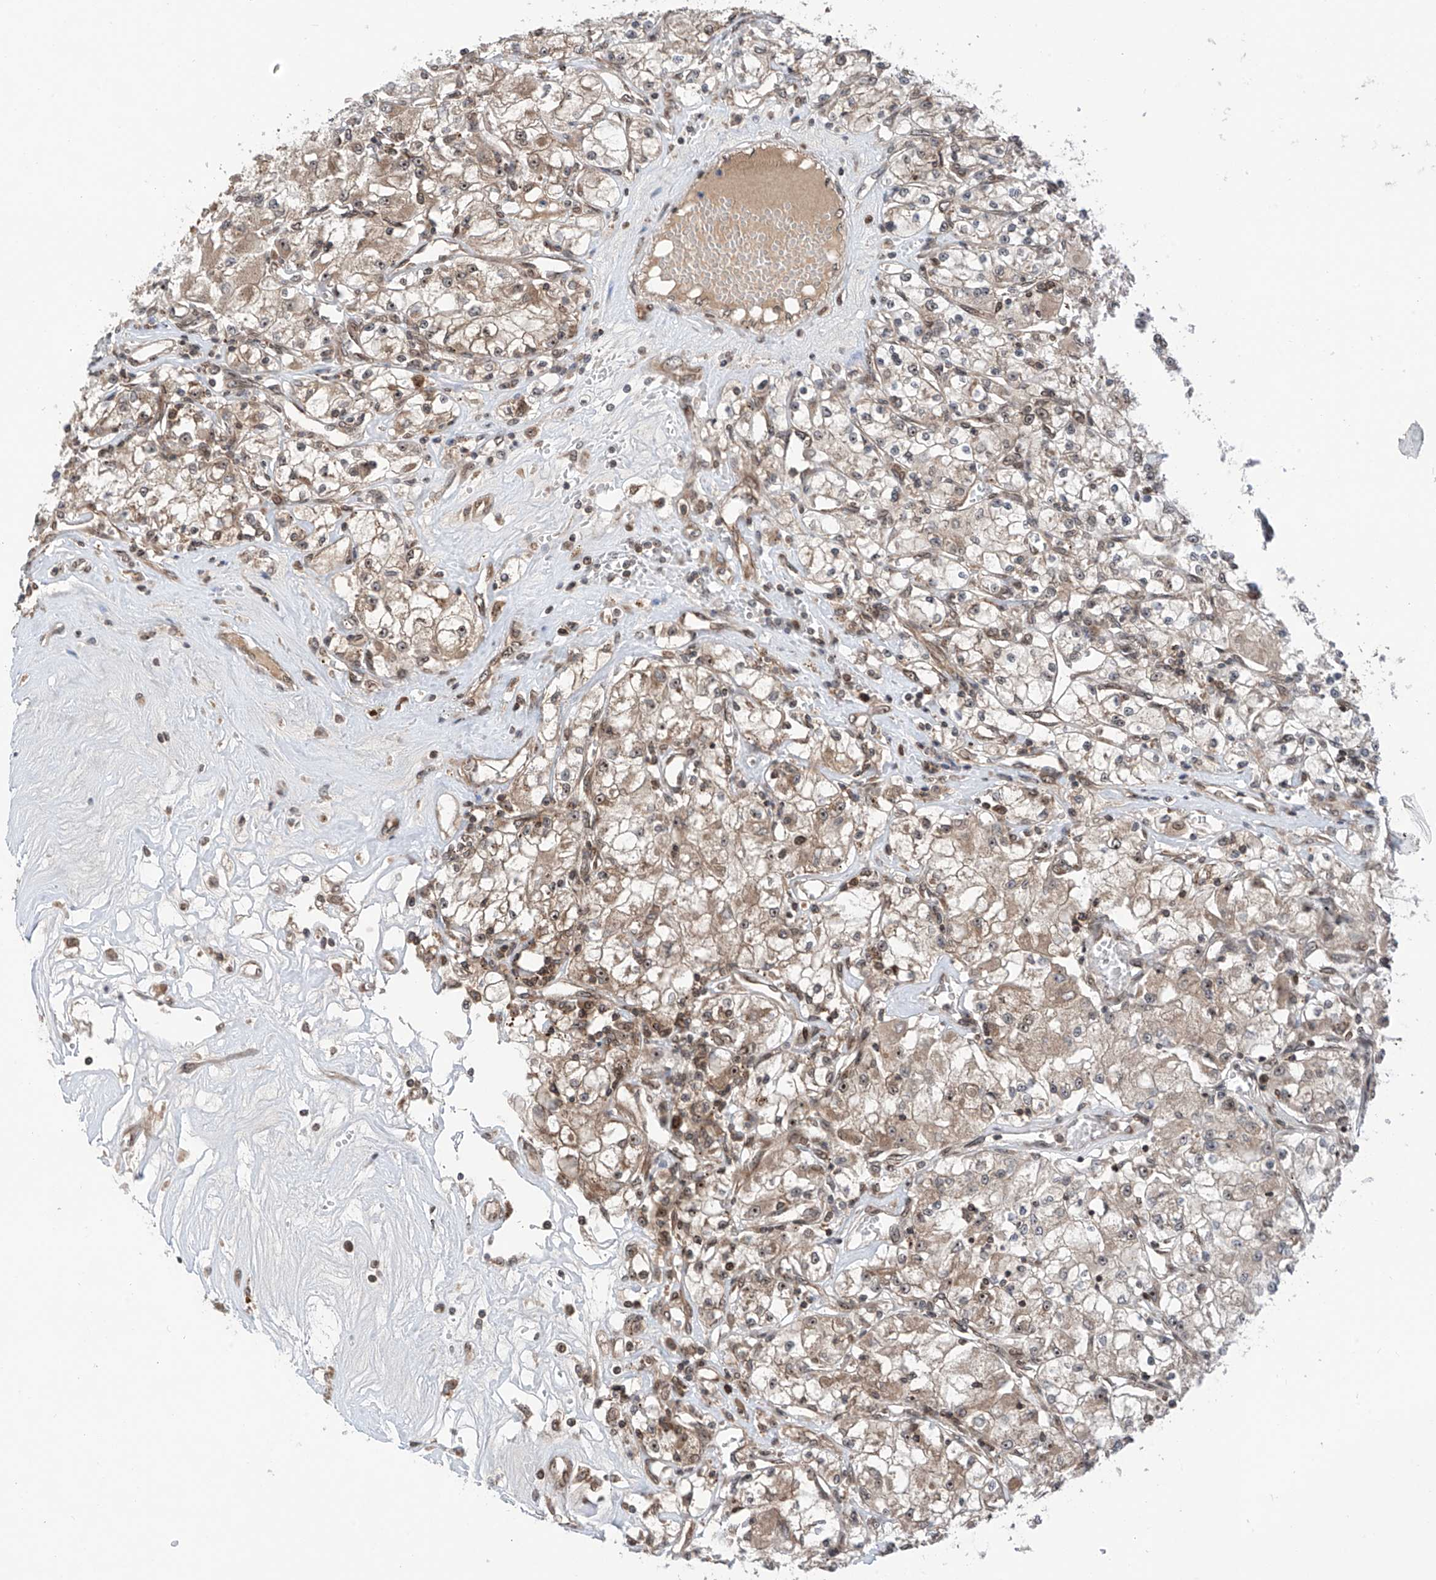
{"staining": {"intensity": "weak", "quantity": "25%-75%", "location": "cytoplasmic/membranous,nuclear"}, "tissue": "renal cancer", "cell_type": "Tumor cells", "image_type": "cancer", "snomed": [{"axis": "morphology", "description": "Adenocarcinoma, NOS"}, {"axis": "topography", "description": "Kidney"}], "caption": "Weak cytoplasmic/membranous and nuclear expression is identified in about 25%-75% of tumor cells in renal cancer.", "gene": "C1orf131", "patient": {"sex": "female", "age": 59}}